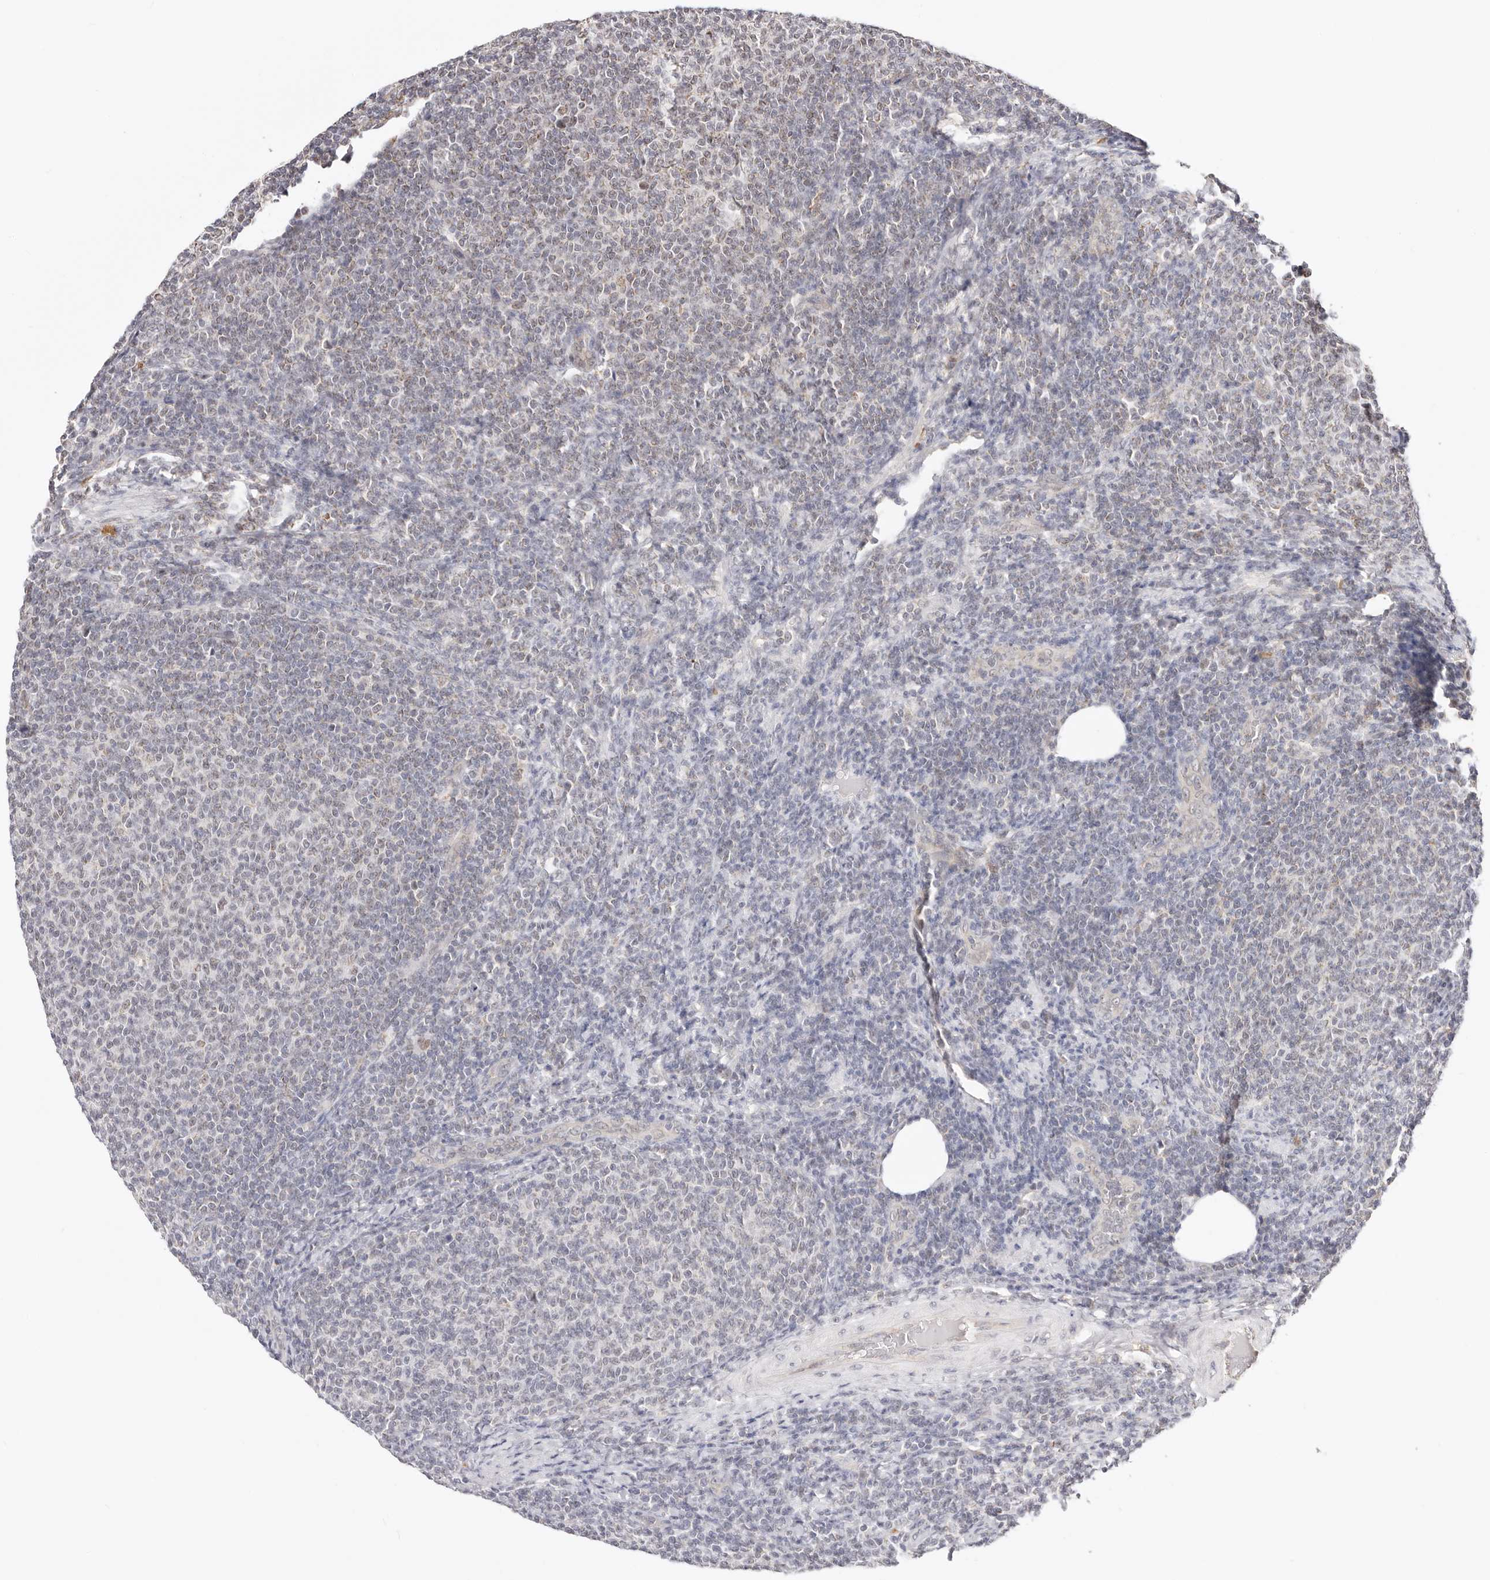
{"staining": {"intensity": "negative", "quantity": "none", "location": "none"}, "tissue": "lymphoma", "cell_type": "Tumor cells", "image_type": "cancer", "snomed": [{"axis": "morphology", "description": "Malignant lymphoma, non-Hodgkin's type, Low grade"}, {"axis": "topography", "description": "Lymph node"}], "caption": "This is a histopathology image of immunohistochemistry (IHC) staining of malignant lymphoma, non-Hodgkin's type (low-grade), which shows no staining in tumor cells.", "gene": "SEC14L1", "patient": {"sex": "male", "age": 66}}